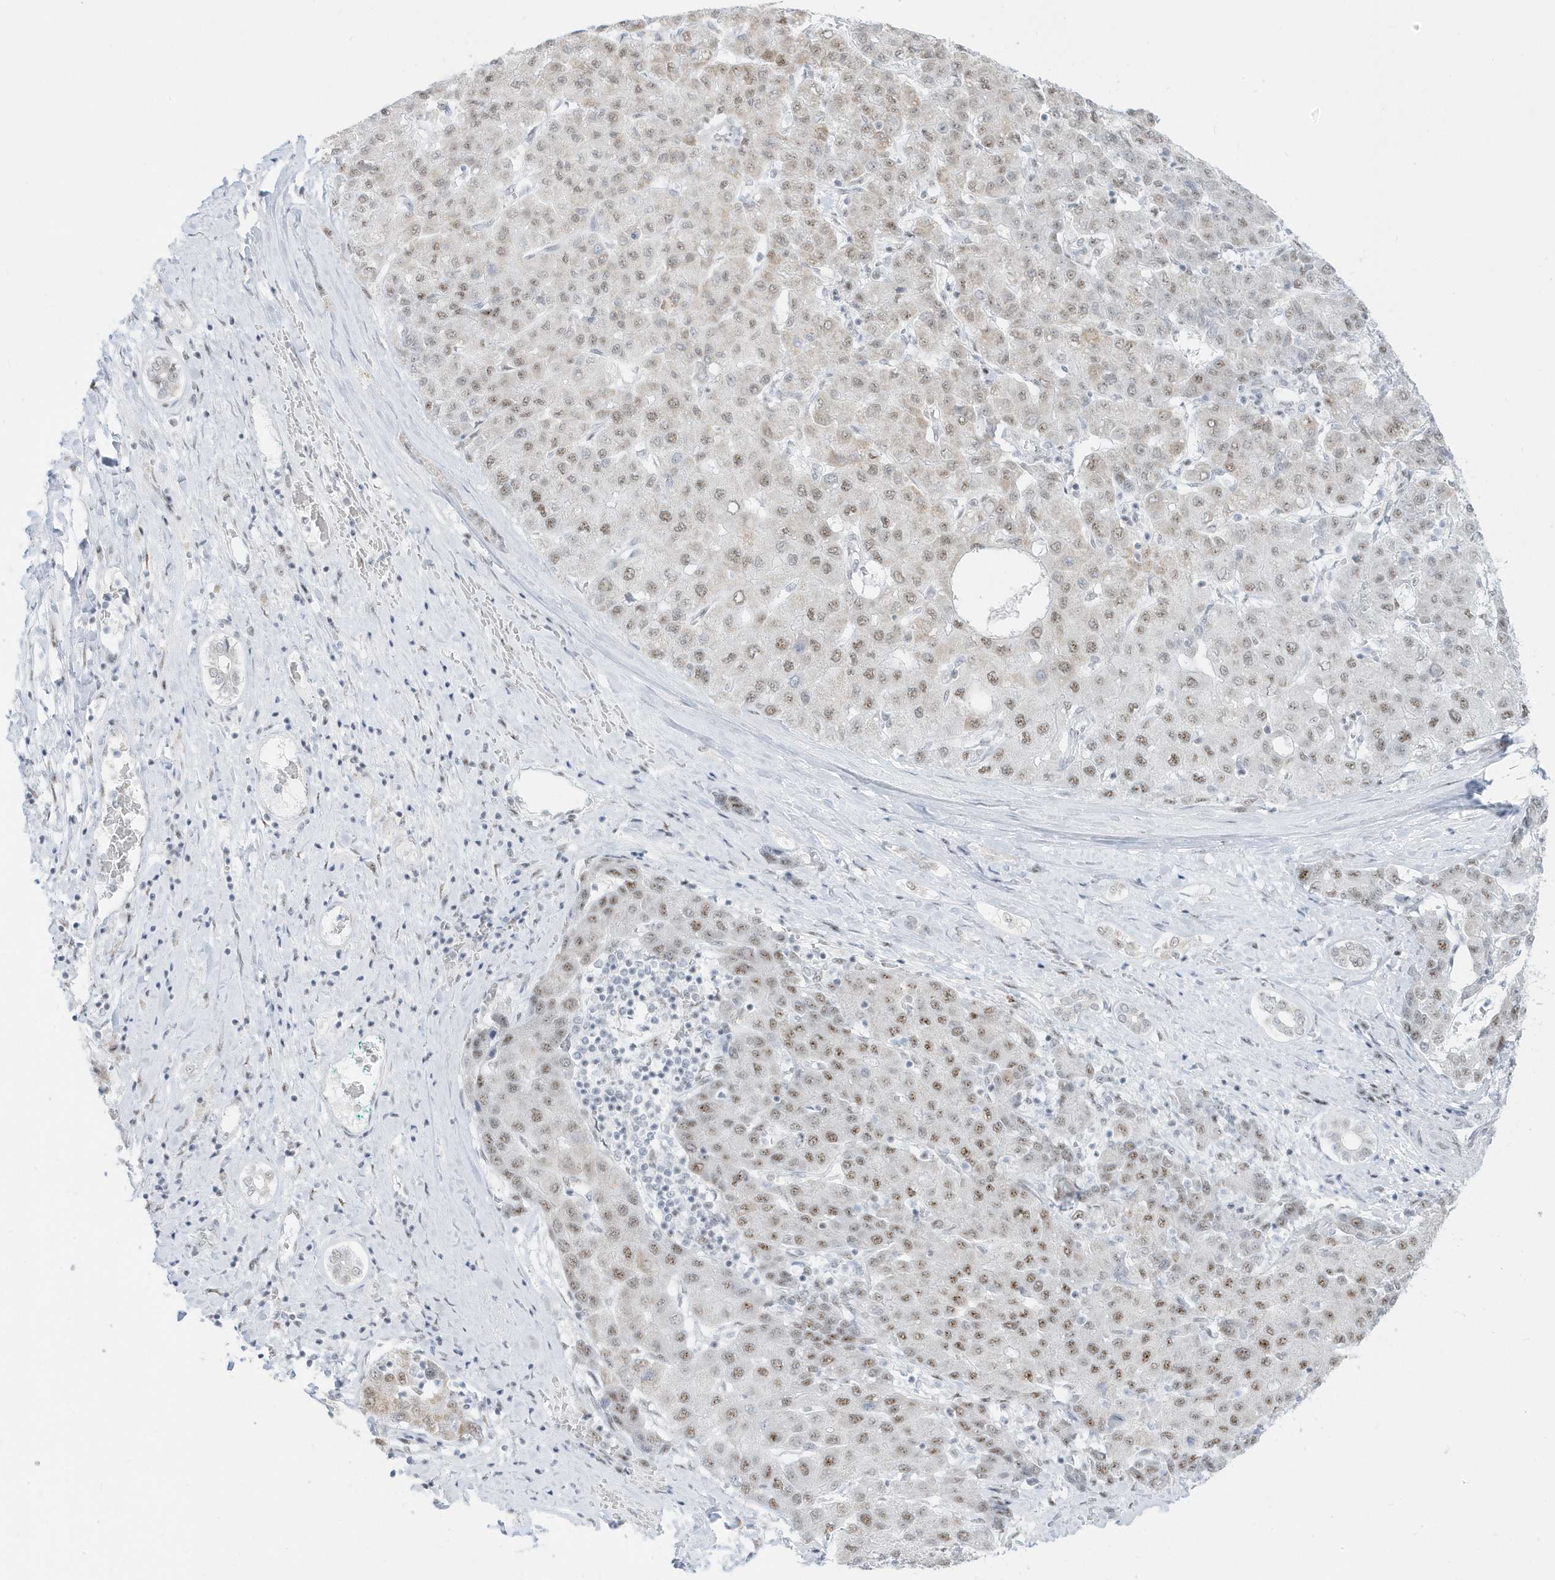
{"staining": {"intensity": "moderate", "quantity": ">75%", "location": "nuclear"}, "tissue": "liver cancer", "cell_type": "Tumor cells", "image_type": "cancer", "snomed": [{"axis": "morphology", "description": "Carcinoma, Hepatocellular, NOS"}, {"axis": "topography", "description": "Liver"}], "caption": "This is an image of immunohistochemistry (IHC) staining of liver cancer (hepatocellular carcinoma), which shows moderate positivity in the nuclear of tumor cells.", "gene": "PLEKHN1", "patient": {"sex": "male", "age": 65}}